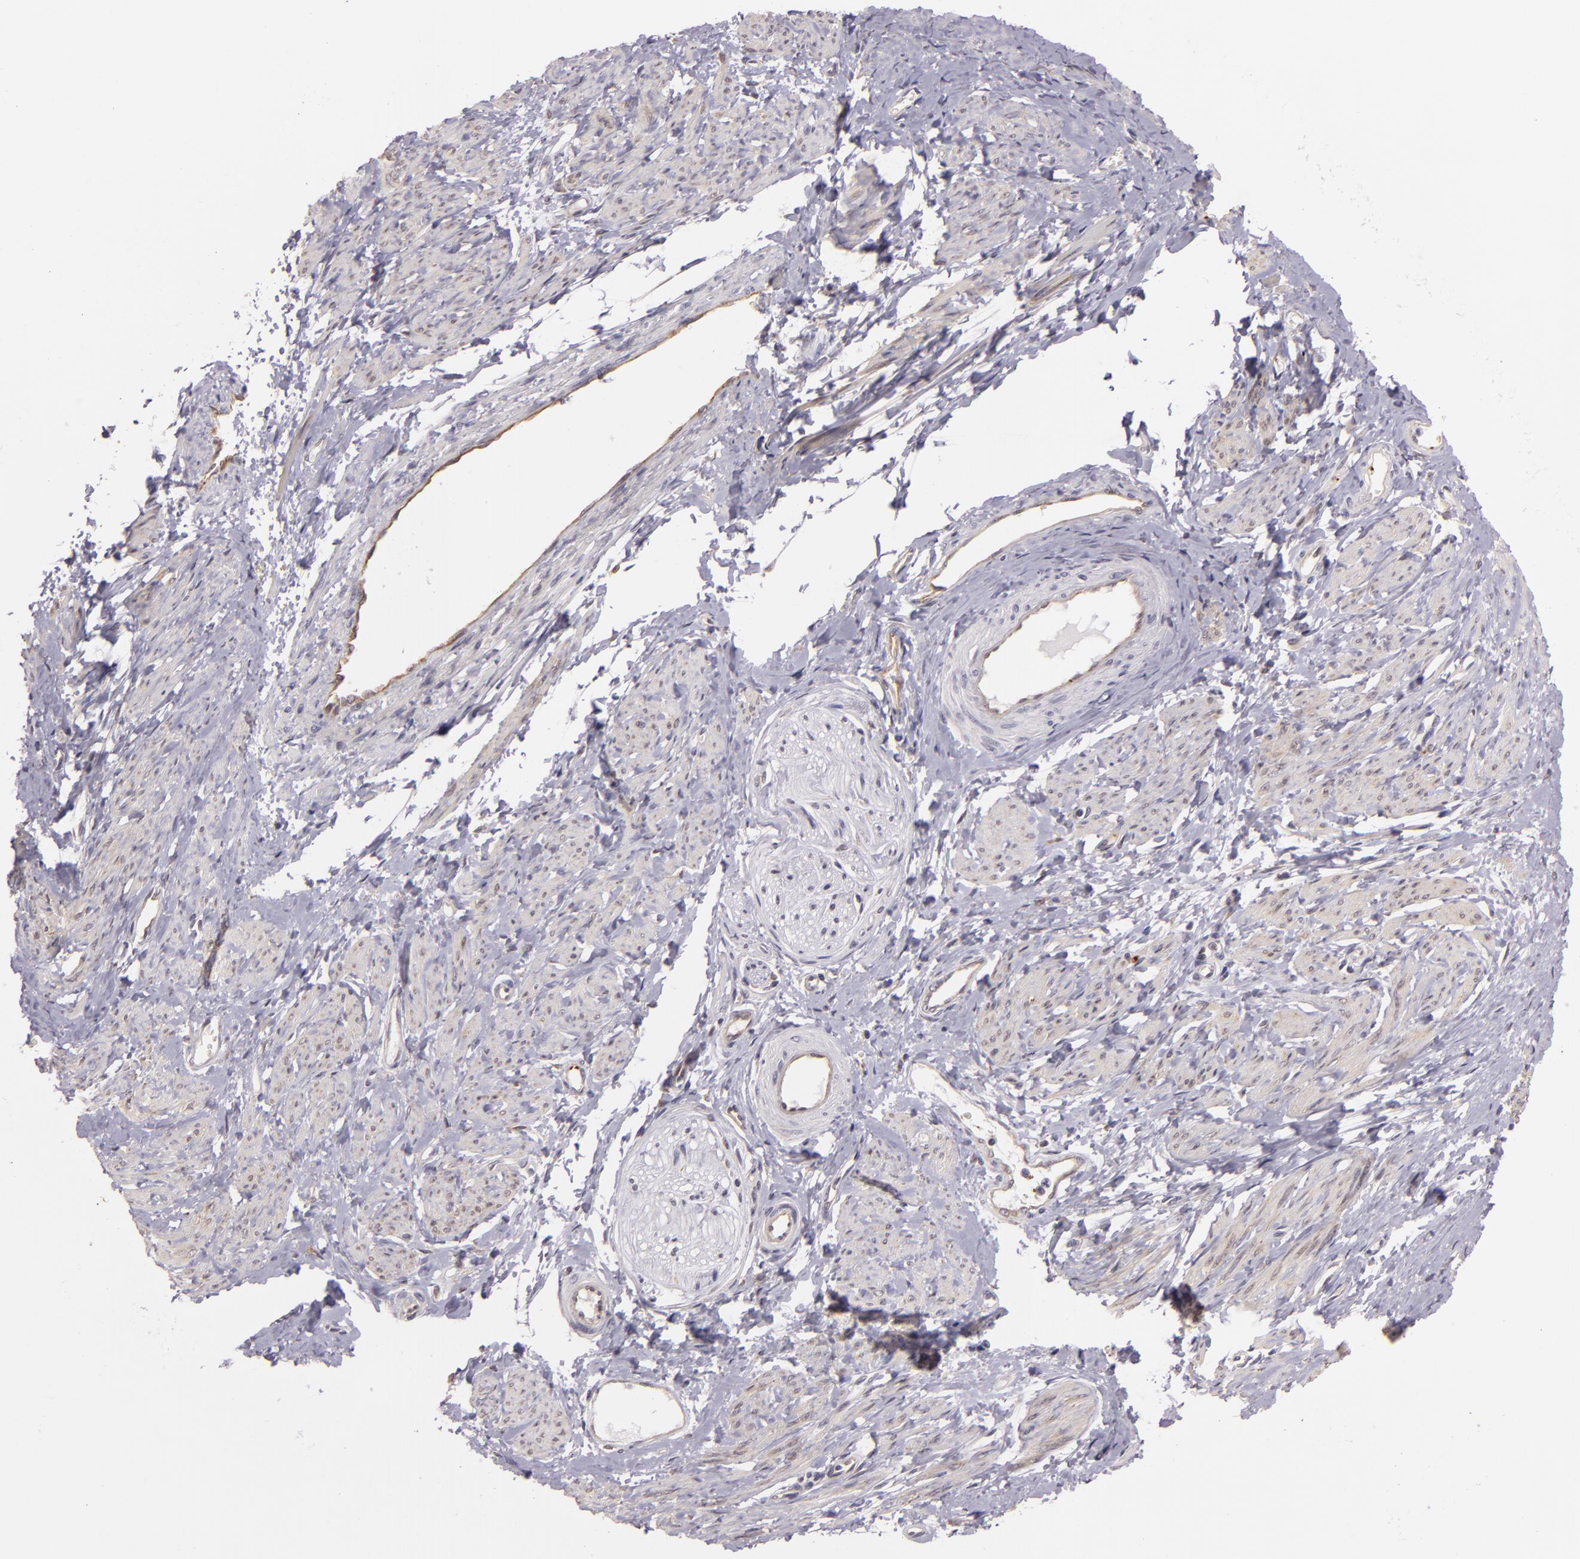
{"staining": {"intensity": "negative", "quantity": "none", "location": "none"}, "tissue": "smooth muscle", "cell_type": "Smooth muscle cells", "image_type": "normal", "snomed": [{"axis": "morphology", "description": "Normal tissue, NOS"}, {"axis": "topography", "description": "Smooth muscle"}, {"axis": "topography", "description": "Uterus"}], "caption": "Immunohistochemical staining of normal human smooth muscle displays no significant expression in smooth muscle cells.", "gene": "SYTL4", "patient": {"sex": "female", "age": 39}}